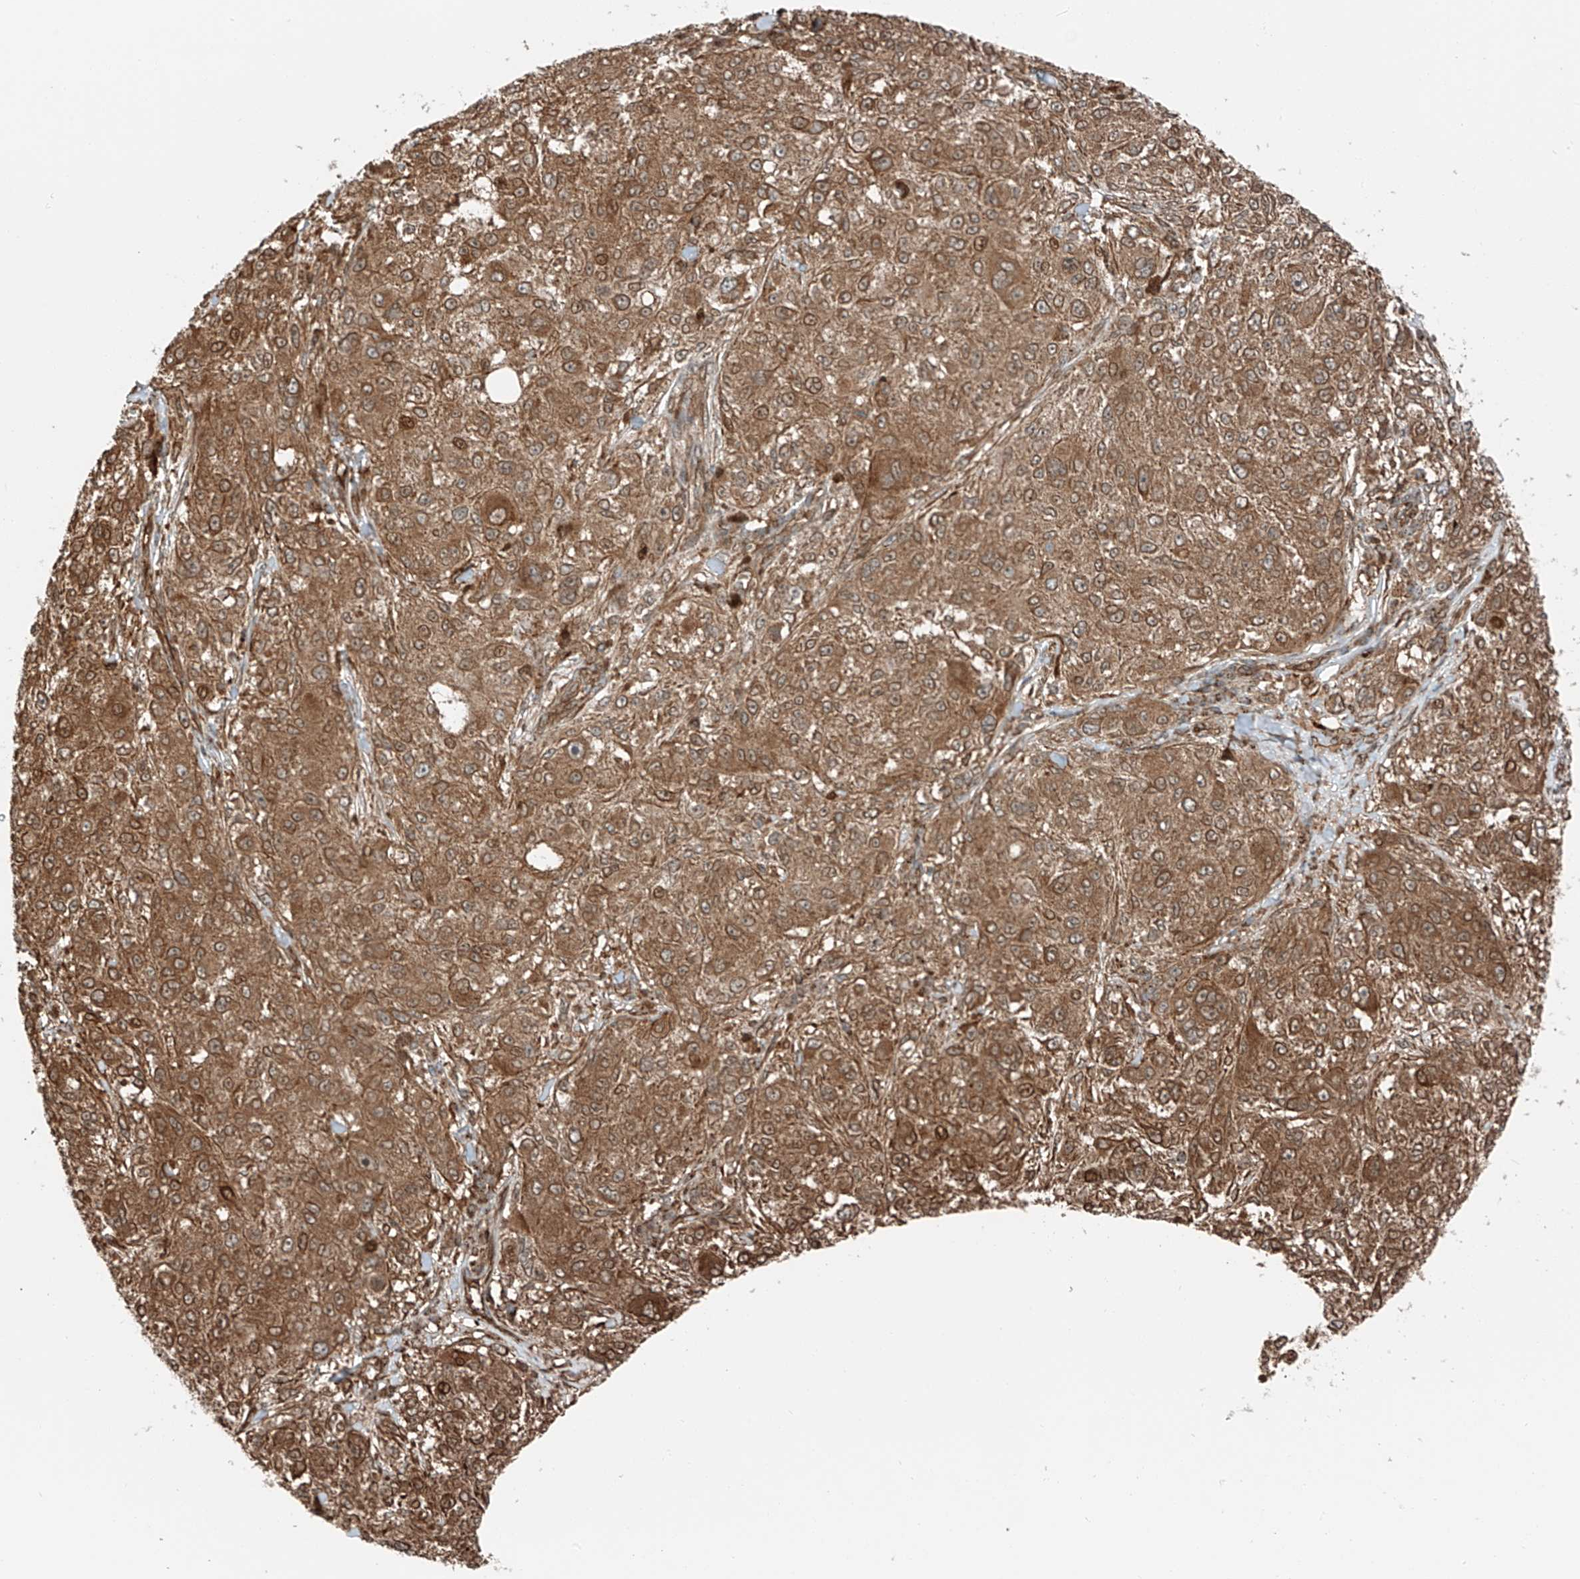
{"staining": {"intensity": "moderate", "quantity": ">75%", "location": "cytoplasmic/membranous,nuclear"}, "tissue": "melanoma", "cell_type": "Tumor cells", "image_type": "cancer", "snomed": [{"axis": "morphology", "description": "Necrosis, NOS"}, {"axis": "morphology", "description": "Malignant melanoma, NOS"}, {"axis": "topography", "description": "Skin"}], "caption": "This is an image of immunohistochemistry staining of melanoma, which shows moderate staining in the cytoplasmic/membranous and nuclear of tumor cells.", "gene": "USP48", "patient": {"sex": "female", "age": 87}}